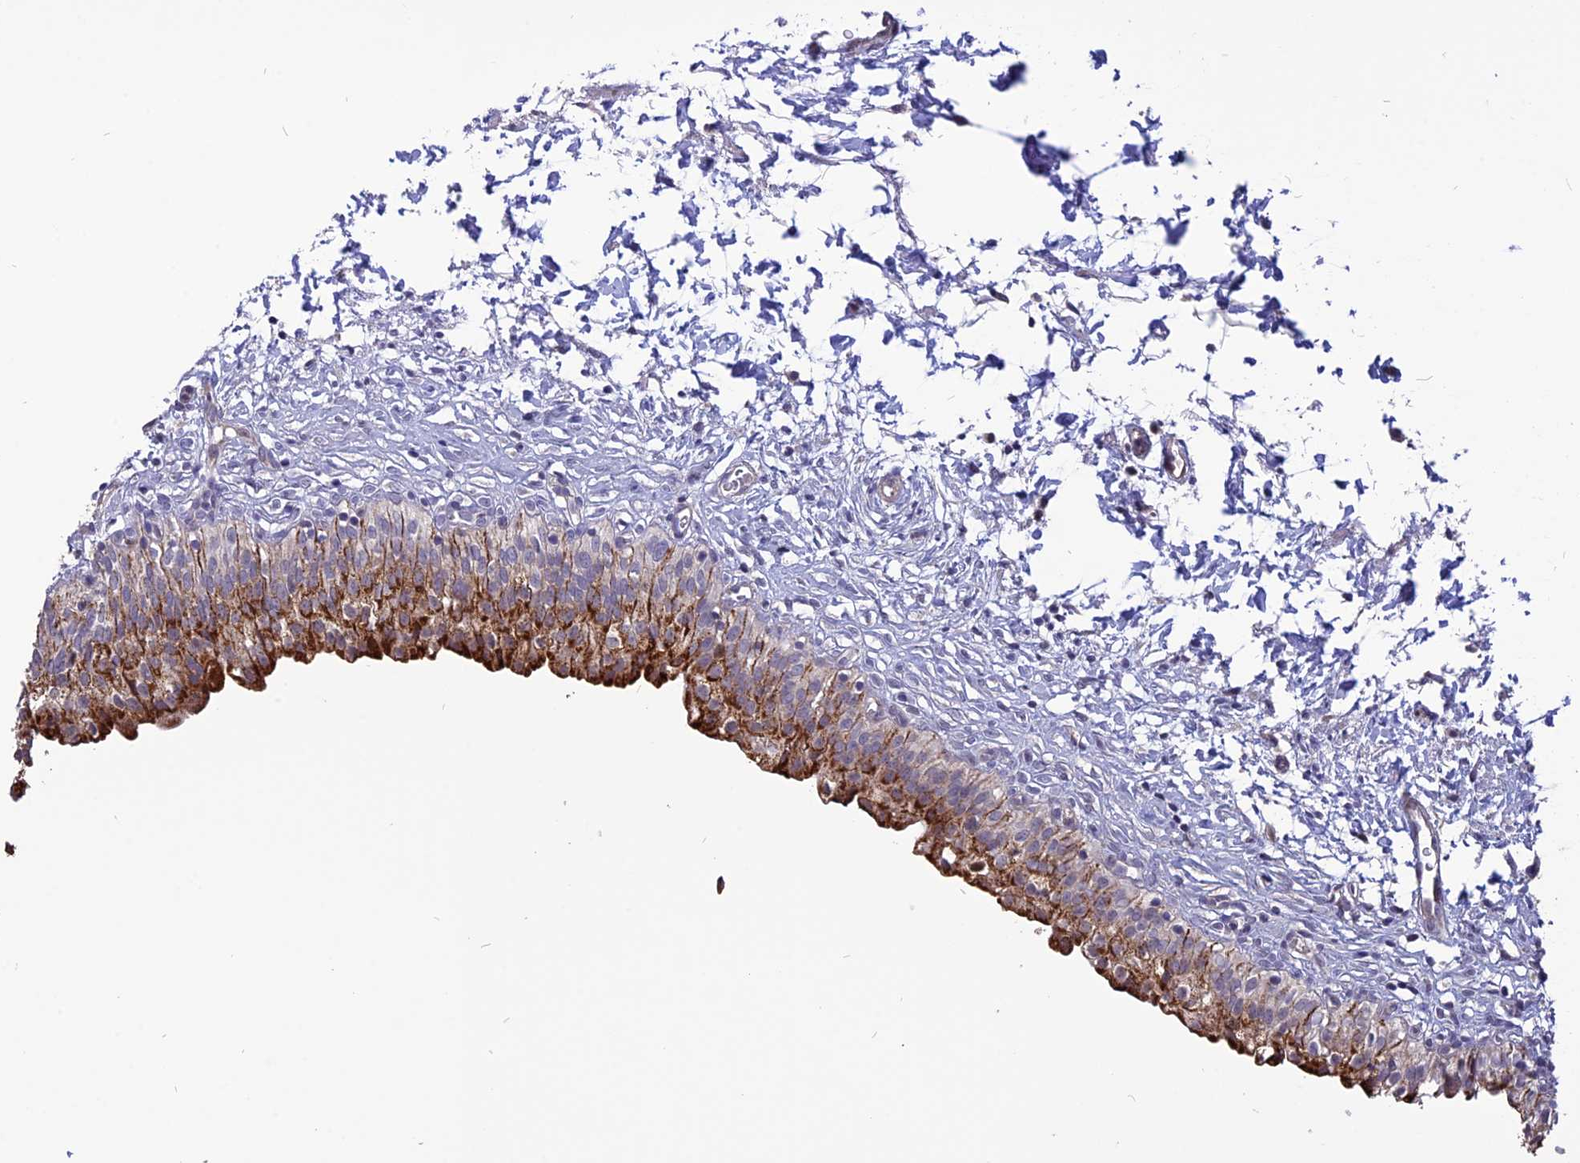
{"staining": {"intensity": "strong", "quantity": "25%-75%", "location": "cytoplasmic/membranous"}, "tissue": "urinary bladder", "cell_type": "Urothelial cells", "image_type": "normal", "snomed": [{"axis": "morphology", "description": "Normal tissue, NOS"}, {"axis": "topography", "description": "Urinary bladder"}], "caption": "A brown stain labels strong cytoplasmic/membranous staining of a protein in urothelial cells of normal human urinary bladder. Using DAB (3,3'-diaminobenzidine) (brown) and hematoxylin (blue) stains, captured at high magnification using brightfield microscopy.", "gene": "TMEM263", "patient": {"sex": "male", "age": 55}}